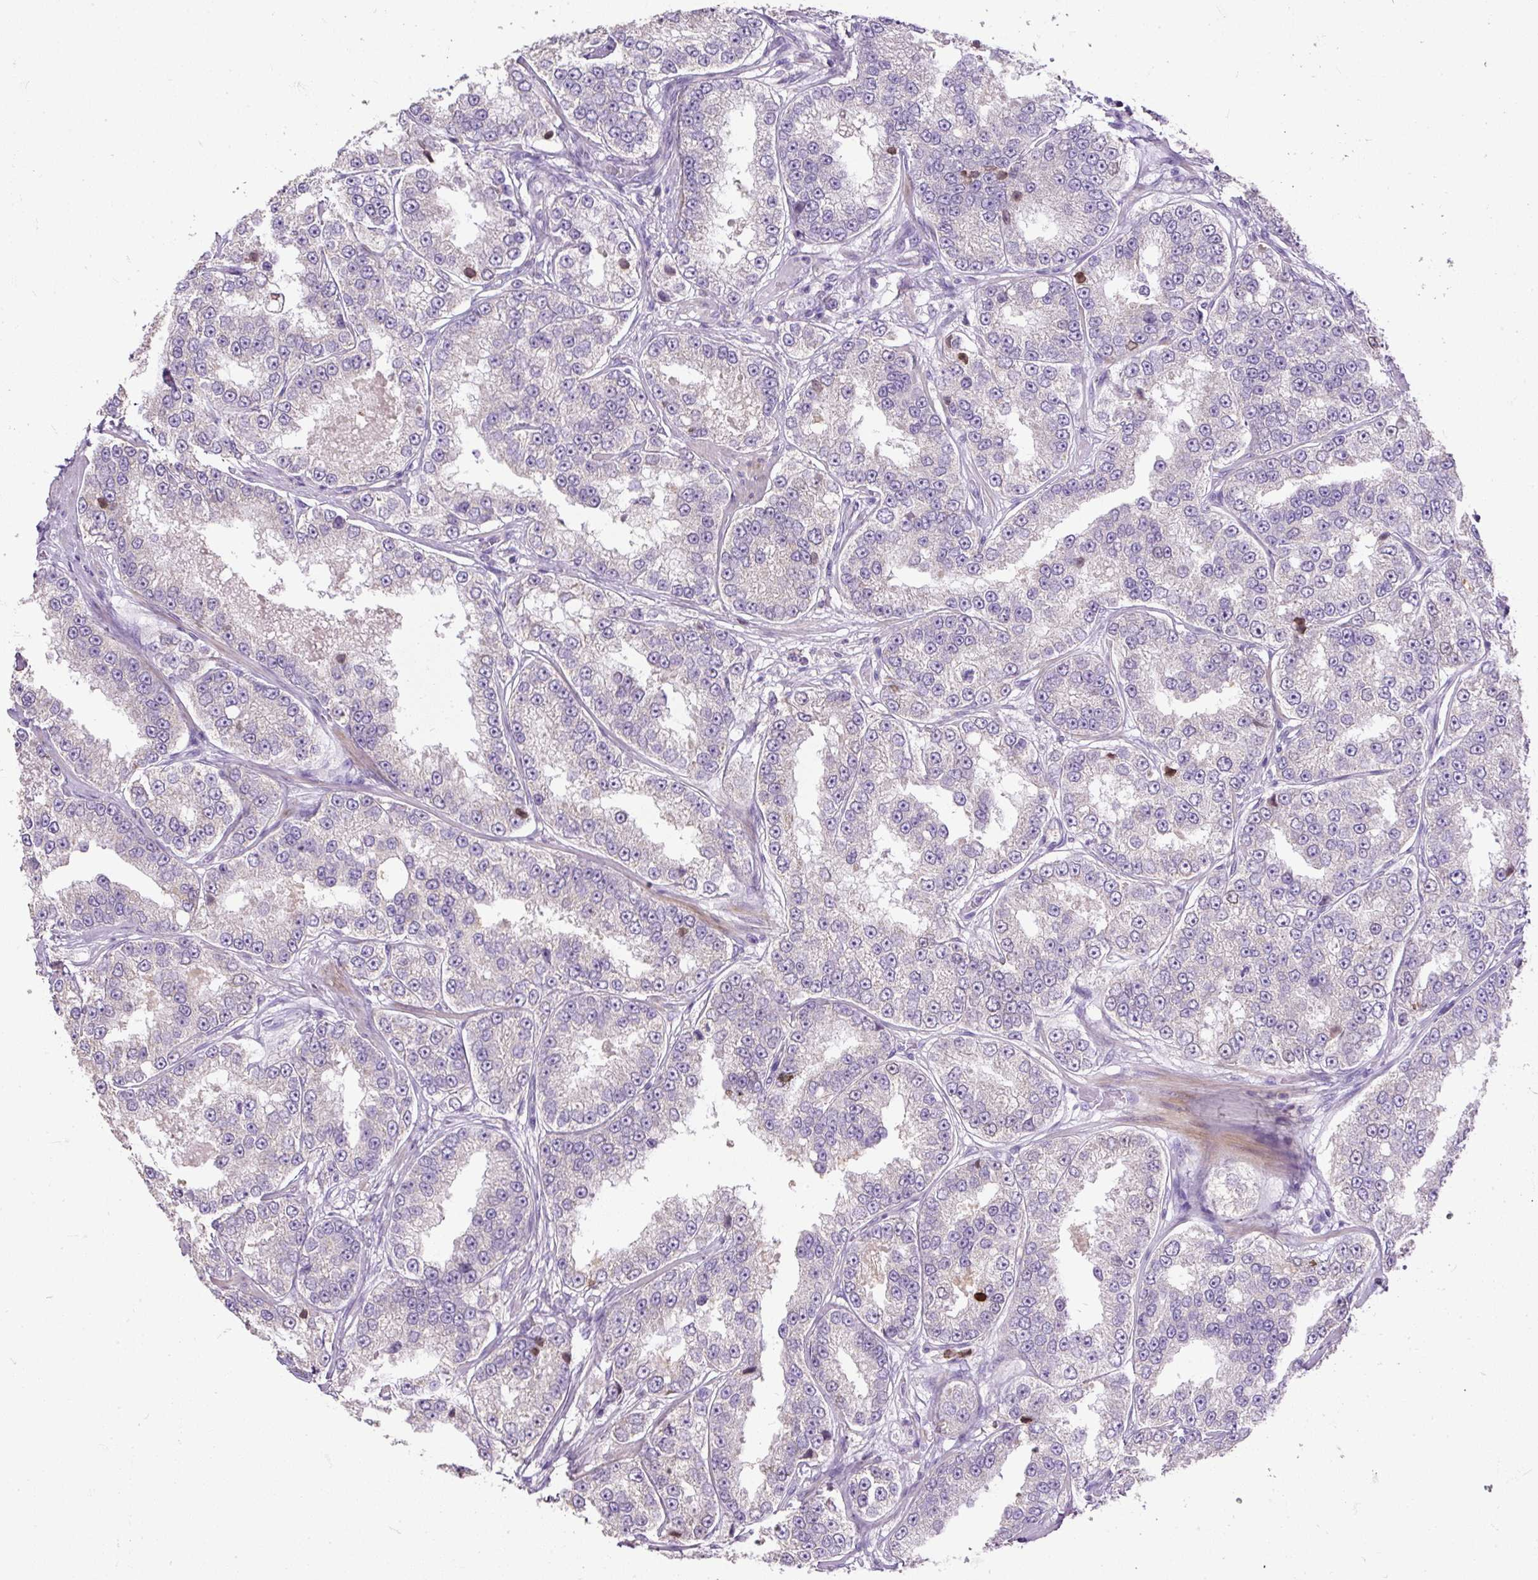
{"staining": {"intensity": "negative", "quantity": "none", "location": "none"}, "tissue": "prostate cancer", "cell_type": "Tumor cells", "image_type": "cancer", "snomed": [{"axis": "morphology", "description": "Normal tissue, NOS"}, {"axis": "morphology", "description": "Adenocarcinoma, High grade"}, {"axis": "topography", "description": "Prostate"}], "caption": "Prostate adenocarcinoma (high-grade) was stained to show a protein in brown. There is no significant staining in tumor cells. (Brightfield microscopy of DAB (3,3'-diaminobenzidine) immunohistochemistry at high magnification).", "gene": "GBX1", "patient": {"sex": "male", "age": 83}}